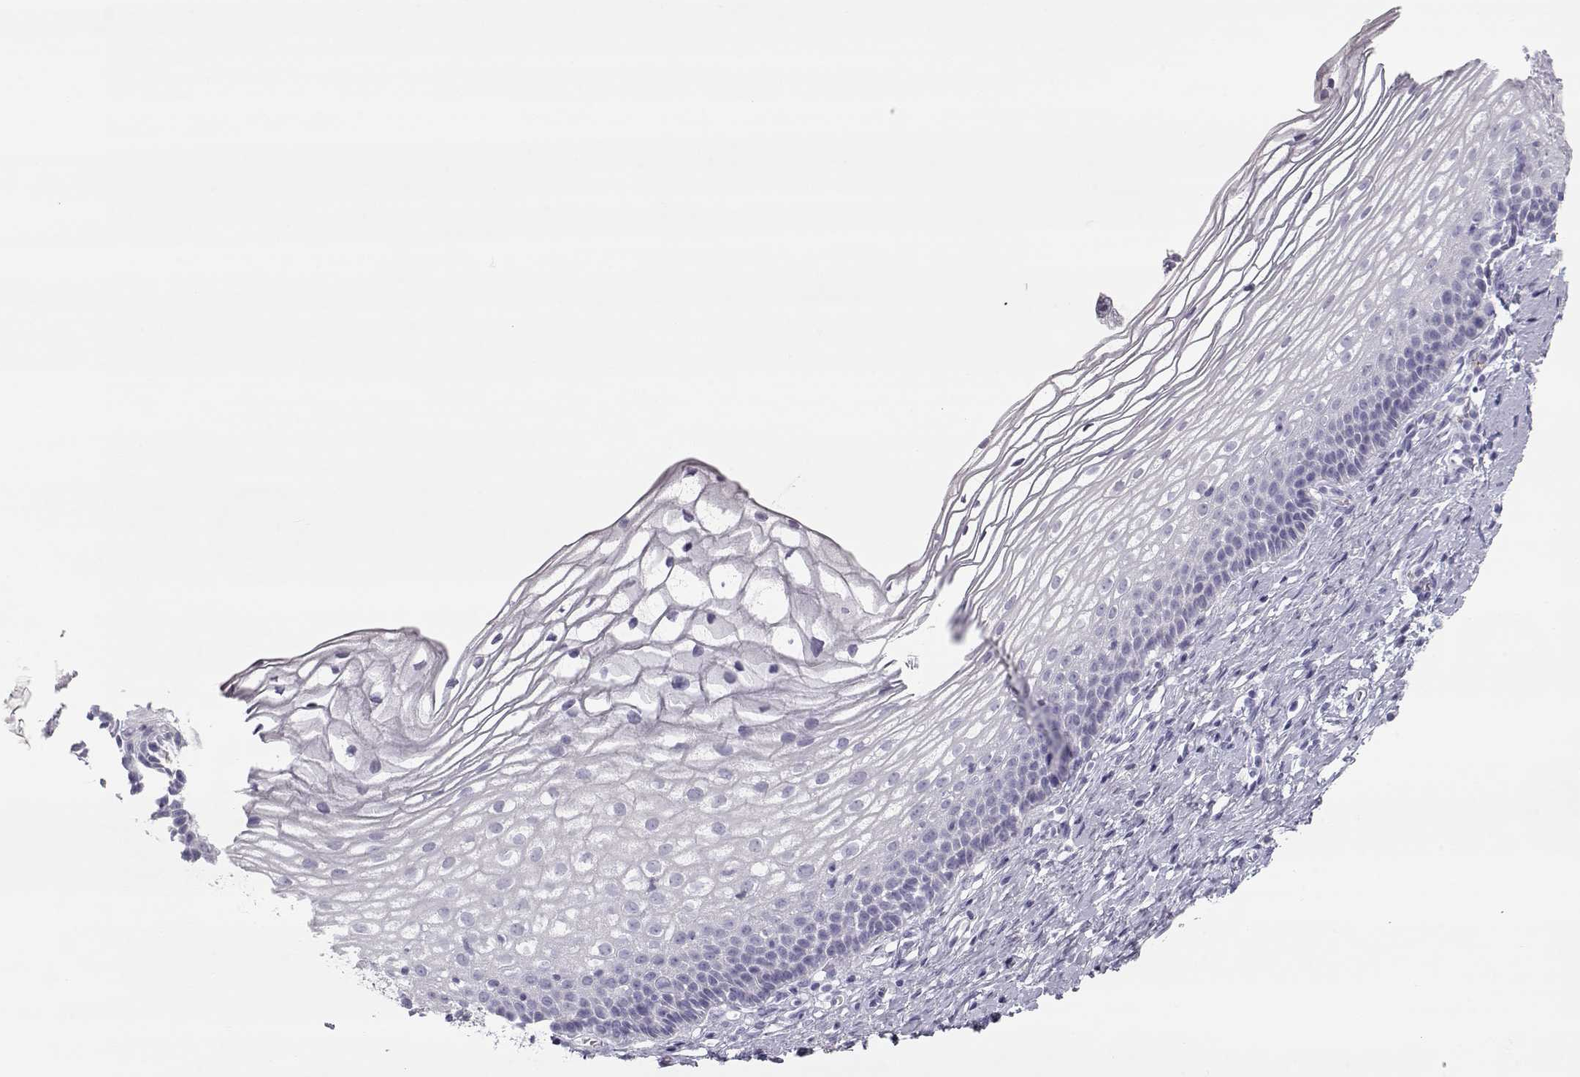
{"staining": {"intensity": "negative", "quantity": "none", "location": "none"}, "tissue": "cervix", "cell_type": "Glandular cells", "image_type": "normal", "snomed": [{"axis": "morphology", "description": "Normal tissue, NOS"}, {"axis": "topography", "description": "Cervix"}], "caption": "Protein analysis of unremarkable cervix demonstrates no significant staining in glandular cells.", "gene": "MIP", "patient": {"sex": "female", "age": 39}}